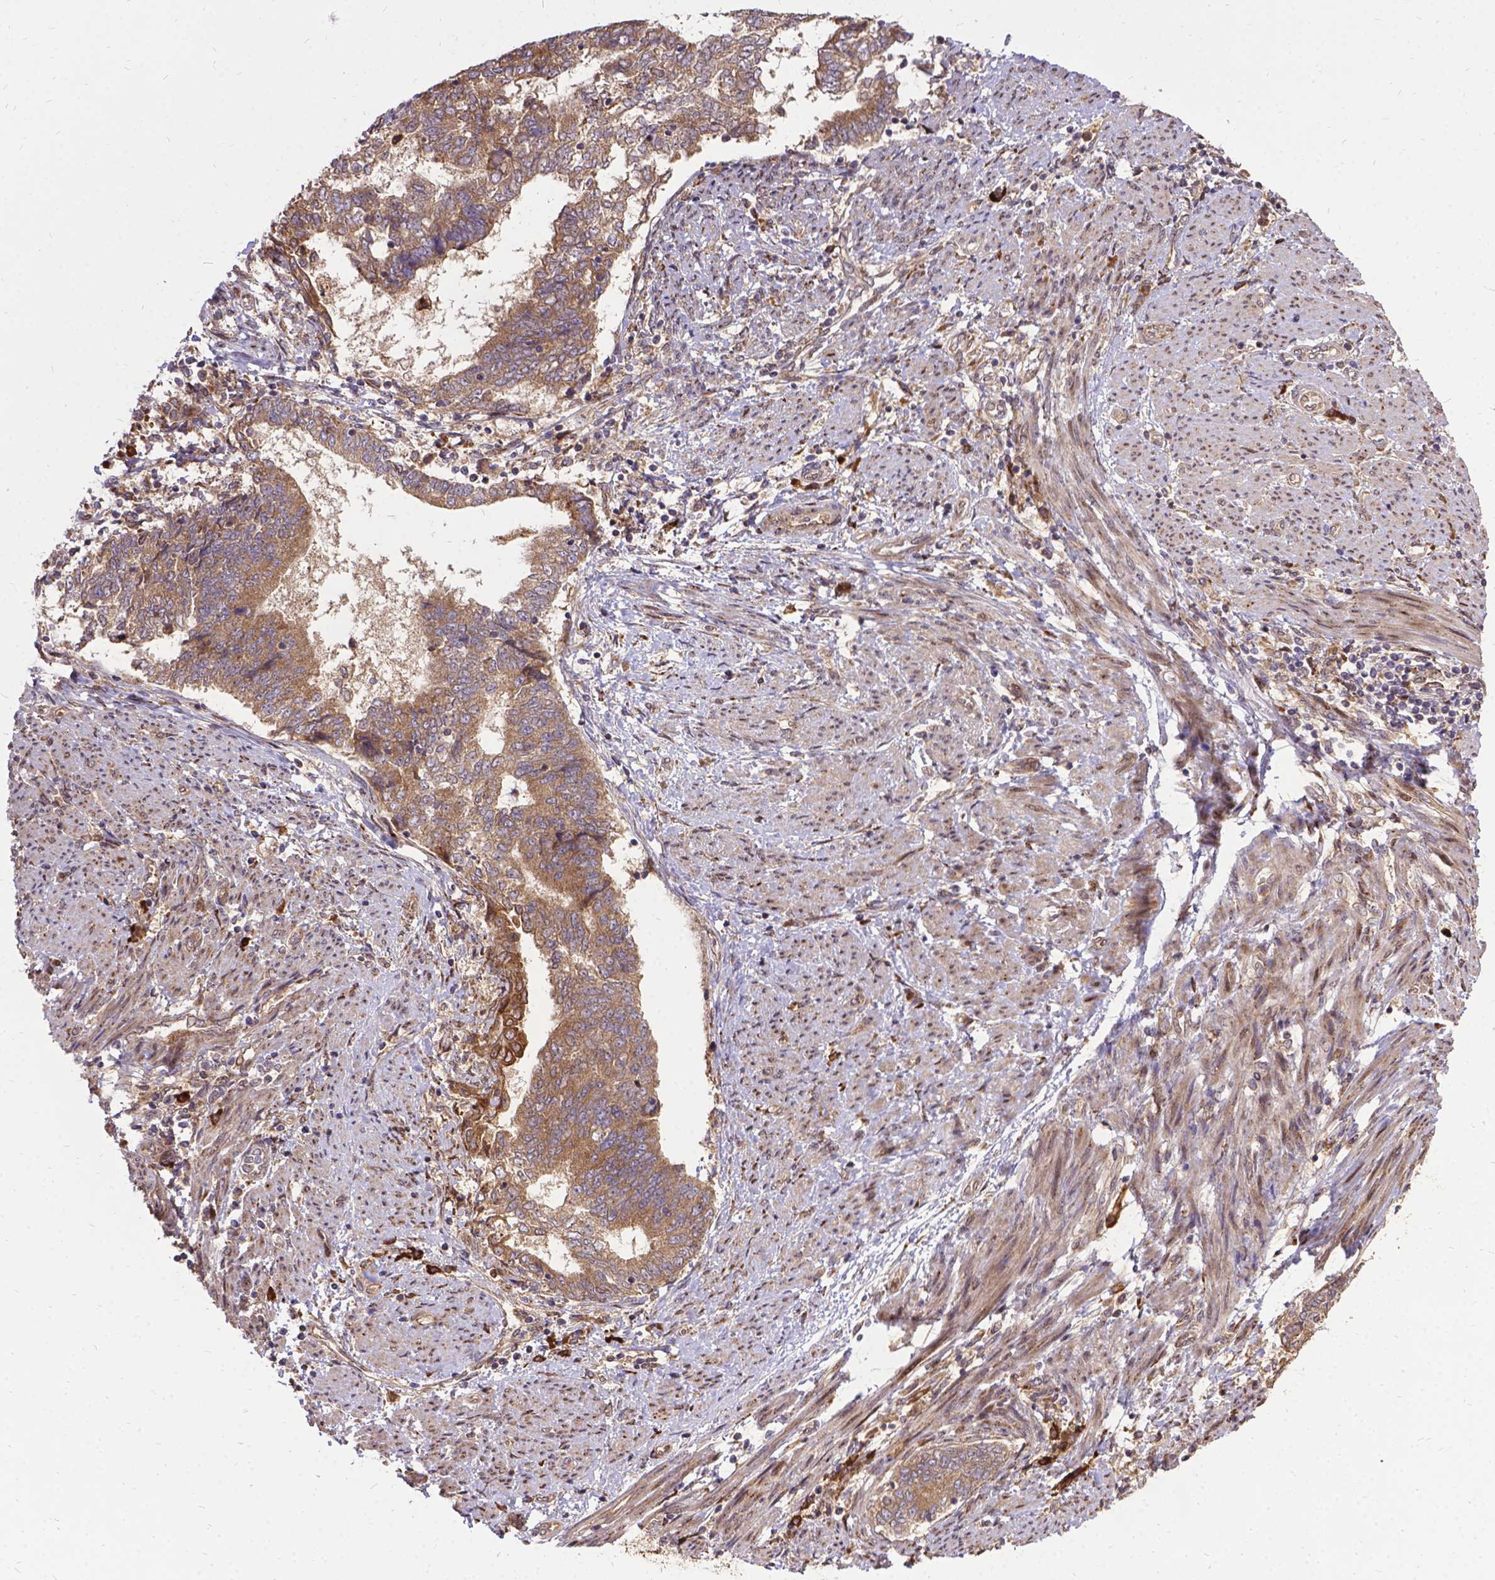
{"staining": {"intensity": "weak", "quantity": ">75%", "location": "cytoplasmic/membranous"}, "tissue": "endometrial cancer", "cell_type": "Tumor cells", "image_type": "cancer", "snomed": [{"axis": "morphology", "description": "Adenocarcinoma, NOS"}, {"axis": "topography", "description": "Endometrium"}], "caption": "Protein expression analysis of adenocarcinoma (endometrial) displays weak cytoplasmic/membranous positivity in approximately >75% of tumor cells.", "gene": "DENND6A", "patient": {"sex": "female", "age": 65}}